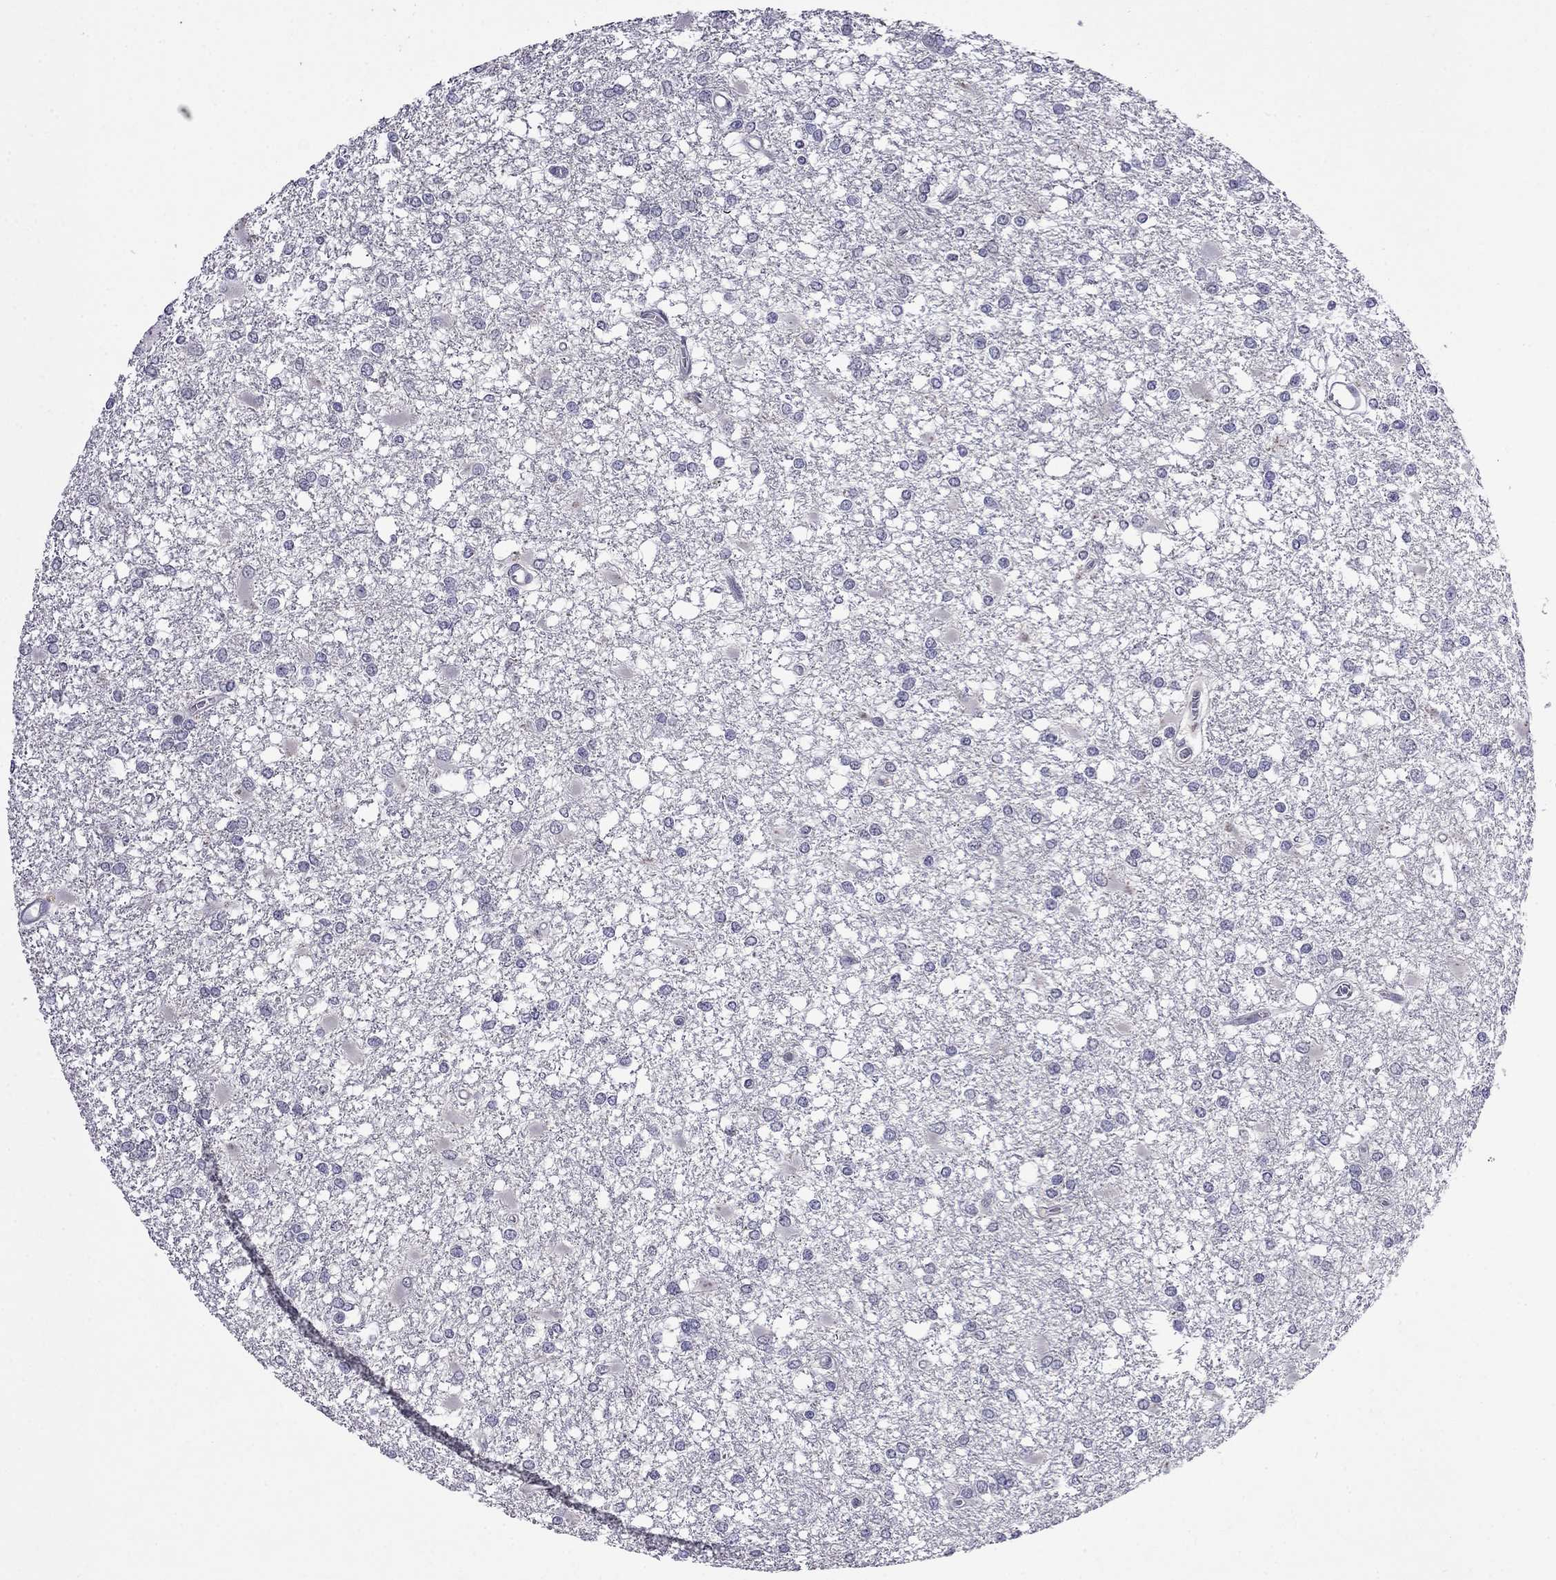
{"staining": {"intensity": "negative", "quantity": "none", "location": "none"}, "tissue": "glioma", "cell_type": "Tumor cells", "image_type": "cancer", "snomed": [{"axis": "morphology", "description": "Glioma, malignant, High grade"}, {"axis": "topography", "description": "Cerebral cortex"}], "caption": "Protein analysis of high-grade glioma (malignant) exhibits no significant positivity in tumor cells.", "gene": "STAR", "patient": {"sex": "male", "age": 79}}